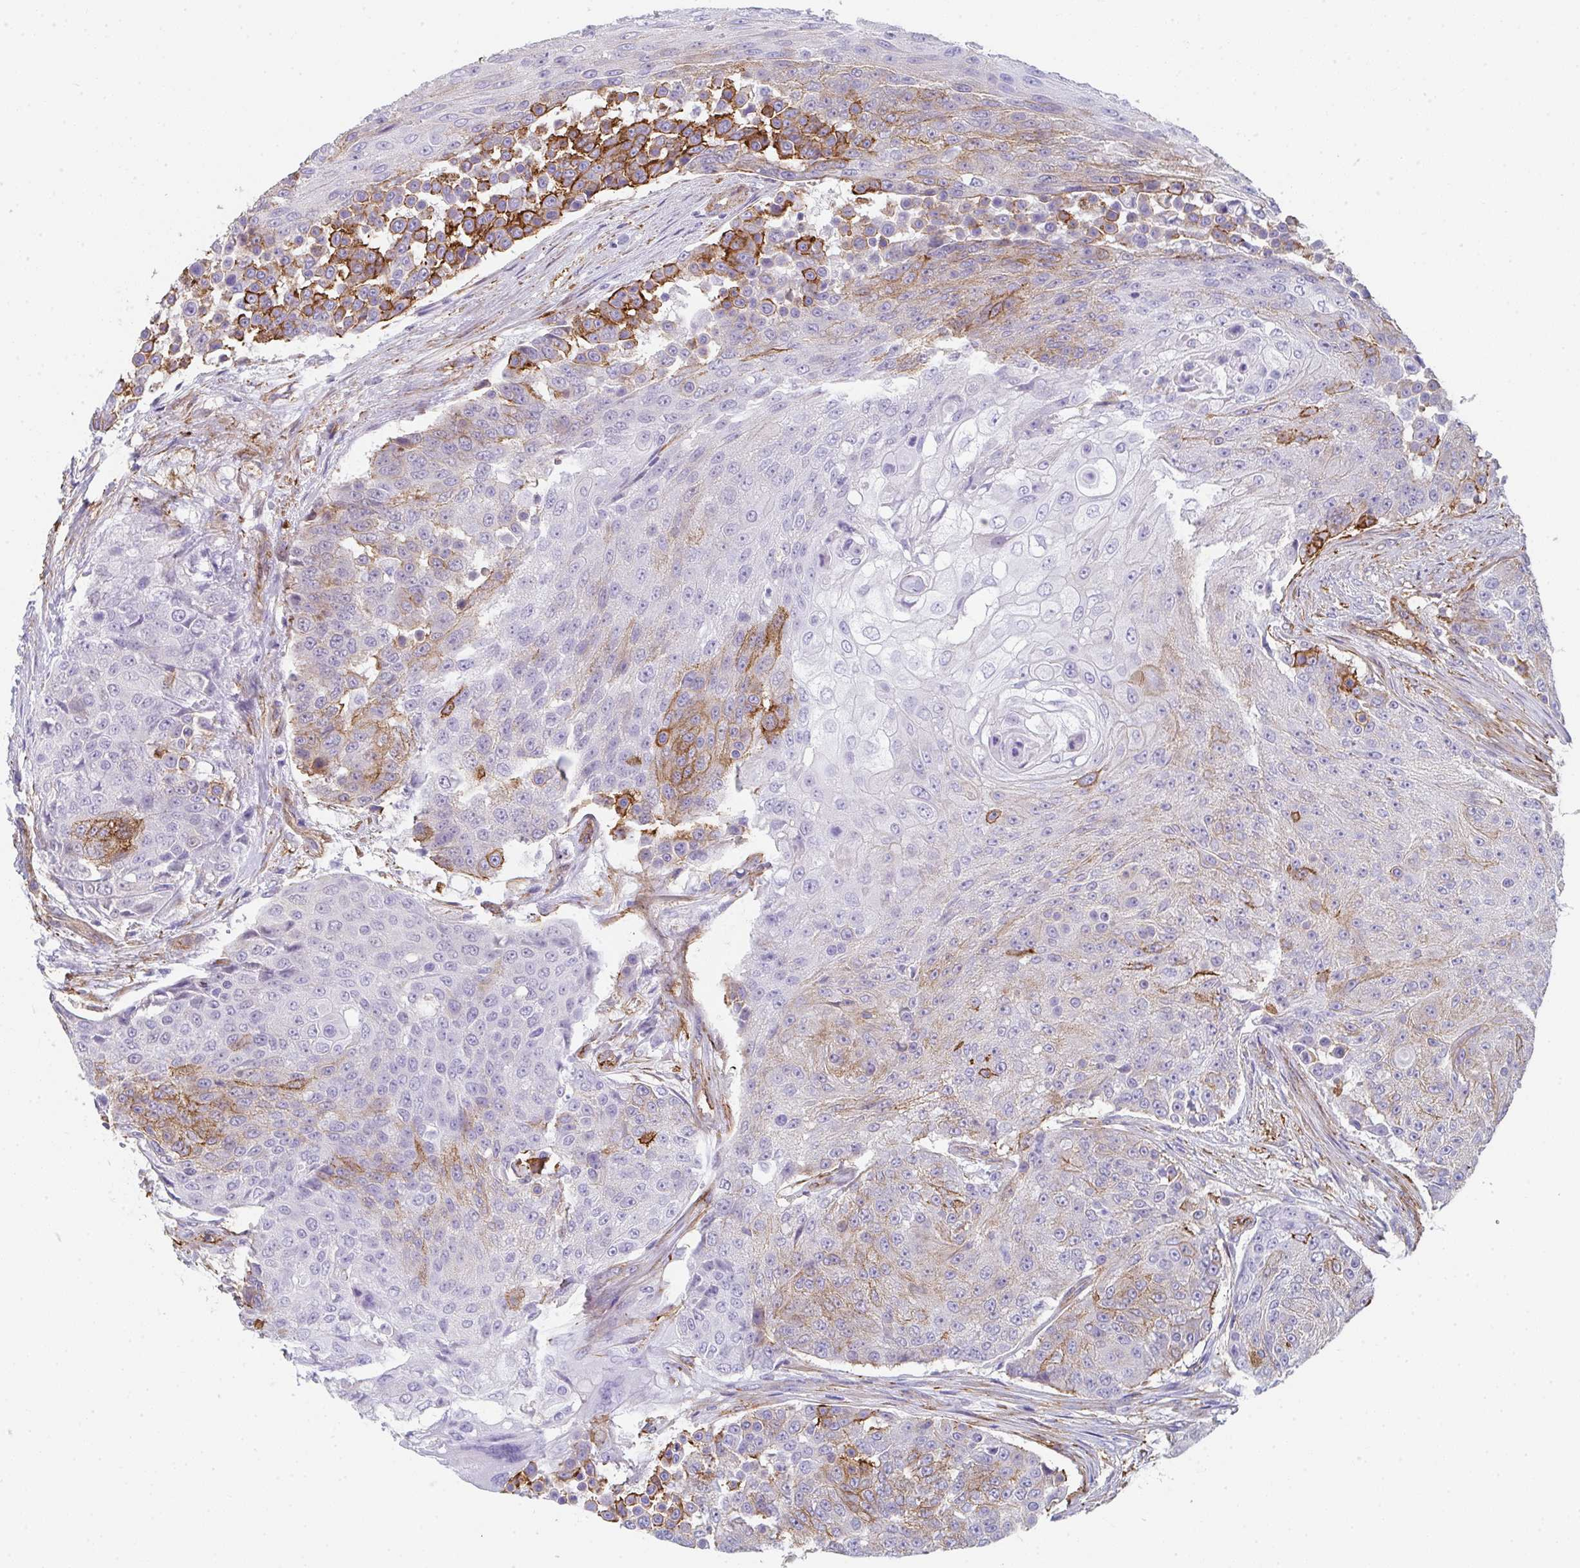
{"staining": {"intensity": "moderate", "quantity": "<25%", "location": "cytoplasmic/membranous"}, "tissue": "urothelial cancer", "cell_type": "Tumor cells", "image_type": "cancer", "snomed": [{"axis": "morphology", "description": "Urothelial carcinoma, High grade"}, {"axis": "topography", "description": "Urinary bladder"}], "caption": "High-grade urothelial carcinoma stained with a brown dye displays moderate cytoplasmic/membranous positive staining in about <25% of tumor cells.", "gene": "DBN1", "patient": {"sex": "female", "age": 63}}